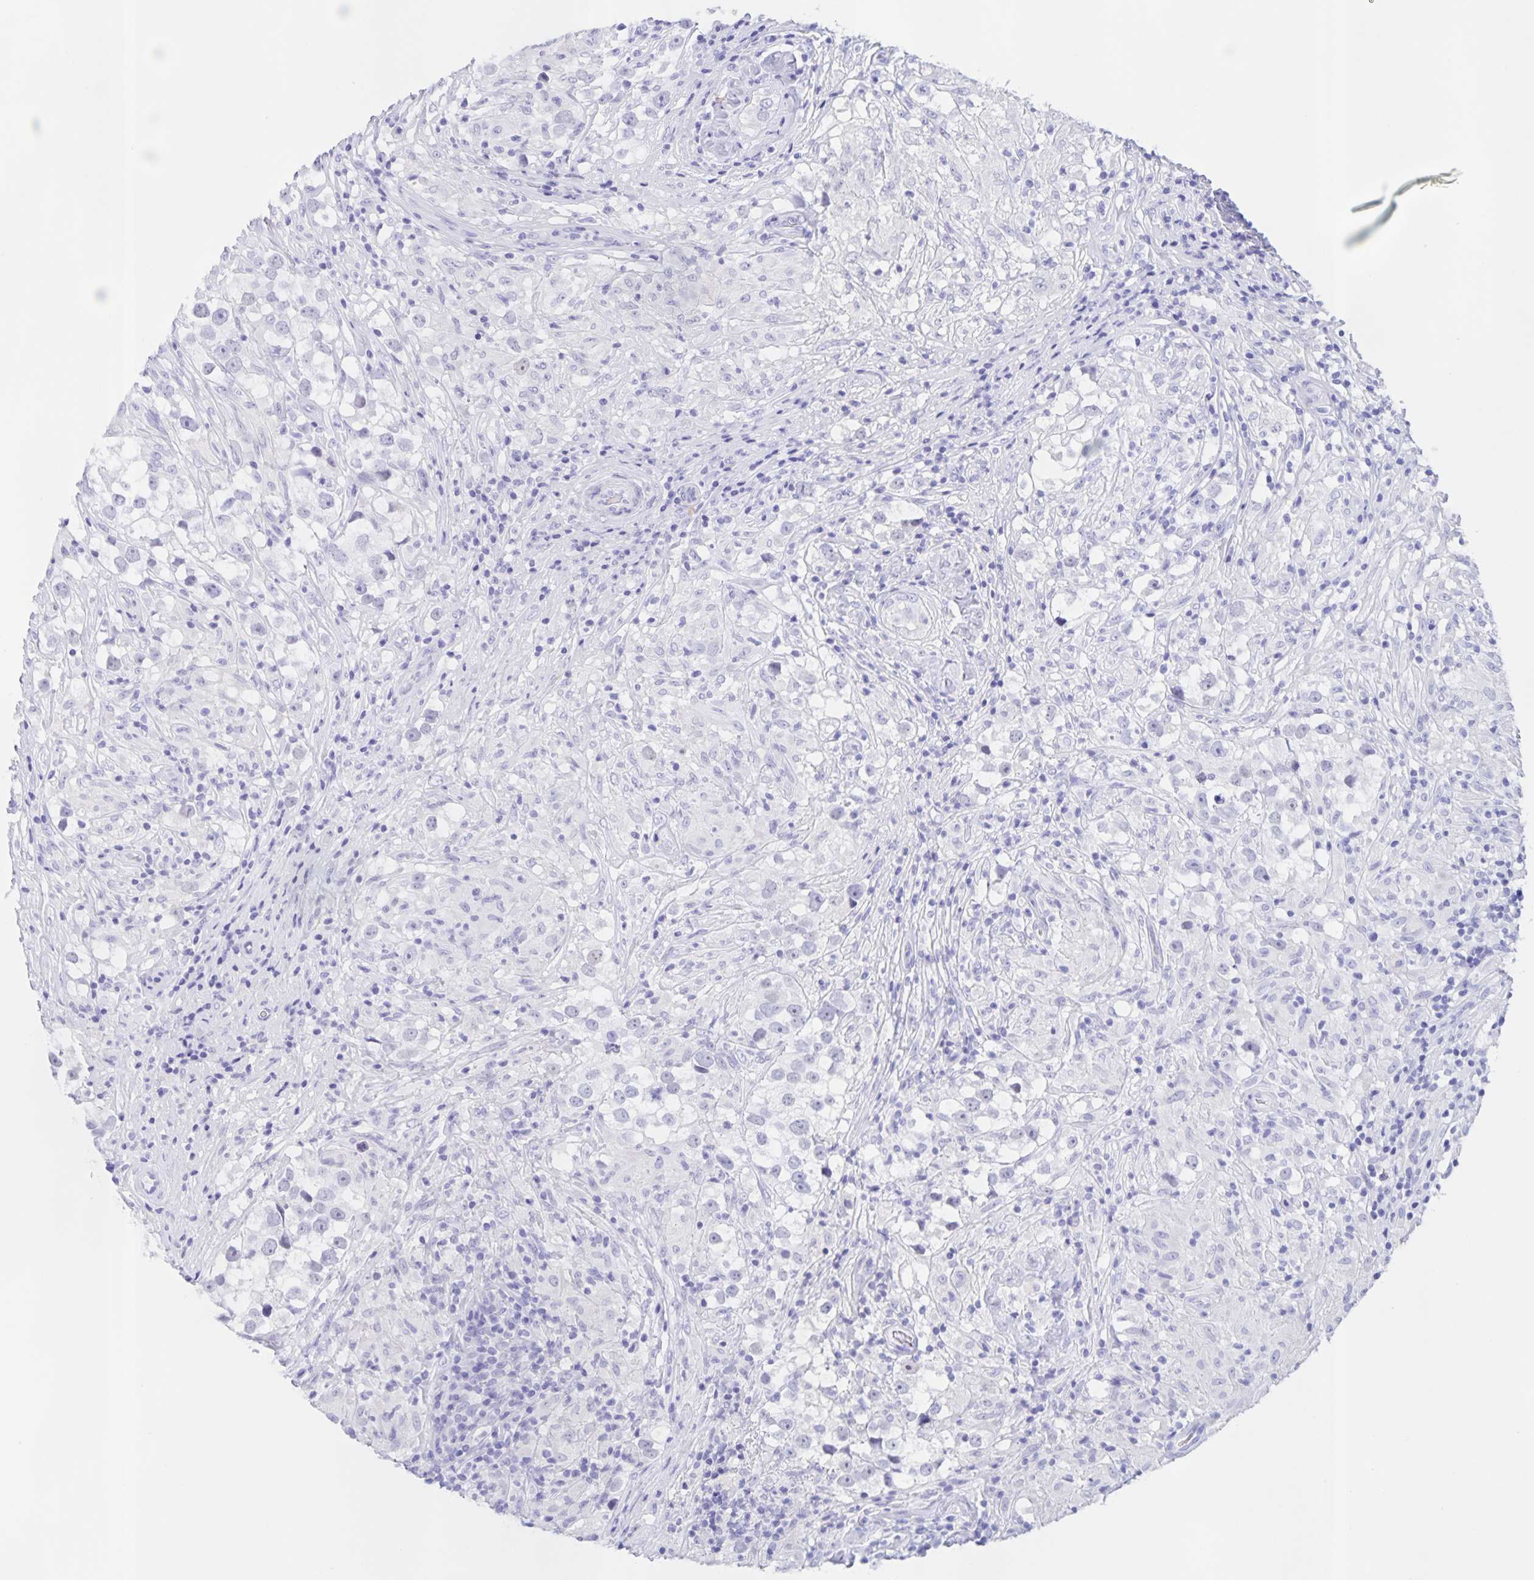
{"staining": {"intensity": "negative", "quantity": "none", "location": "none"}, "tissue": "testis cancer", "cell_type": "Tumor cells", "image_type": "cancer", "snomed": [{"axis": "morphology", "description": "Seminoma, NOS"}, {"axis": "topography", "description": "Testis"}], "caption": "Immunohistochemical staining of human testis cancer (seminoma) demonstrates no significant positivity in tumor cells.", "gene": "TGIF2LX", "patient": {"sex": "male", "age": 46}}